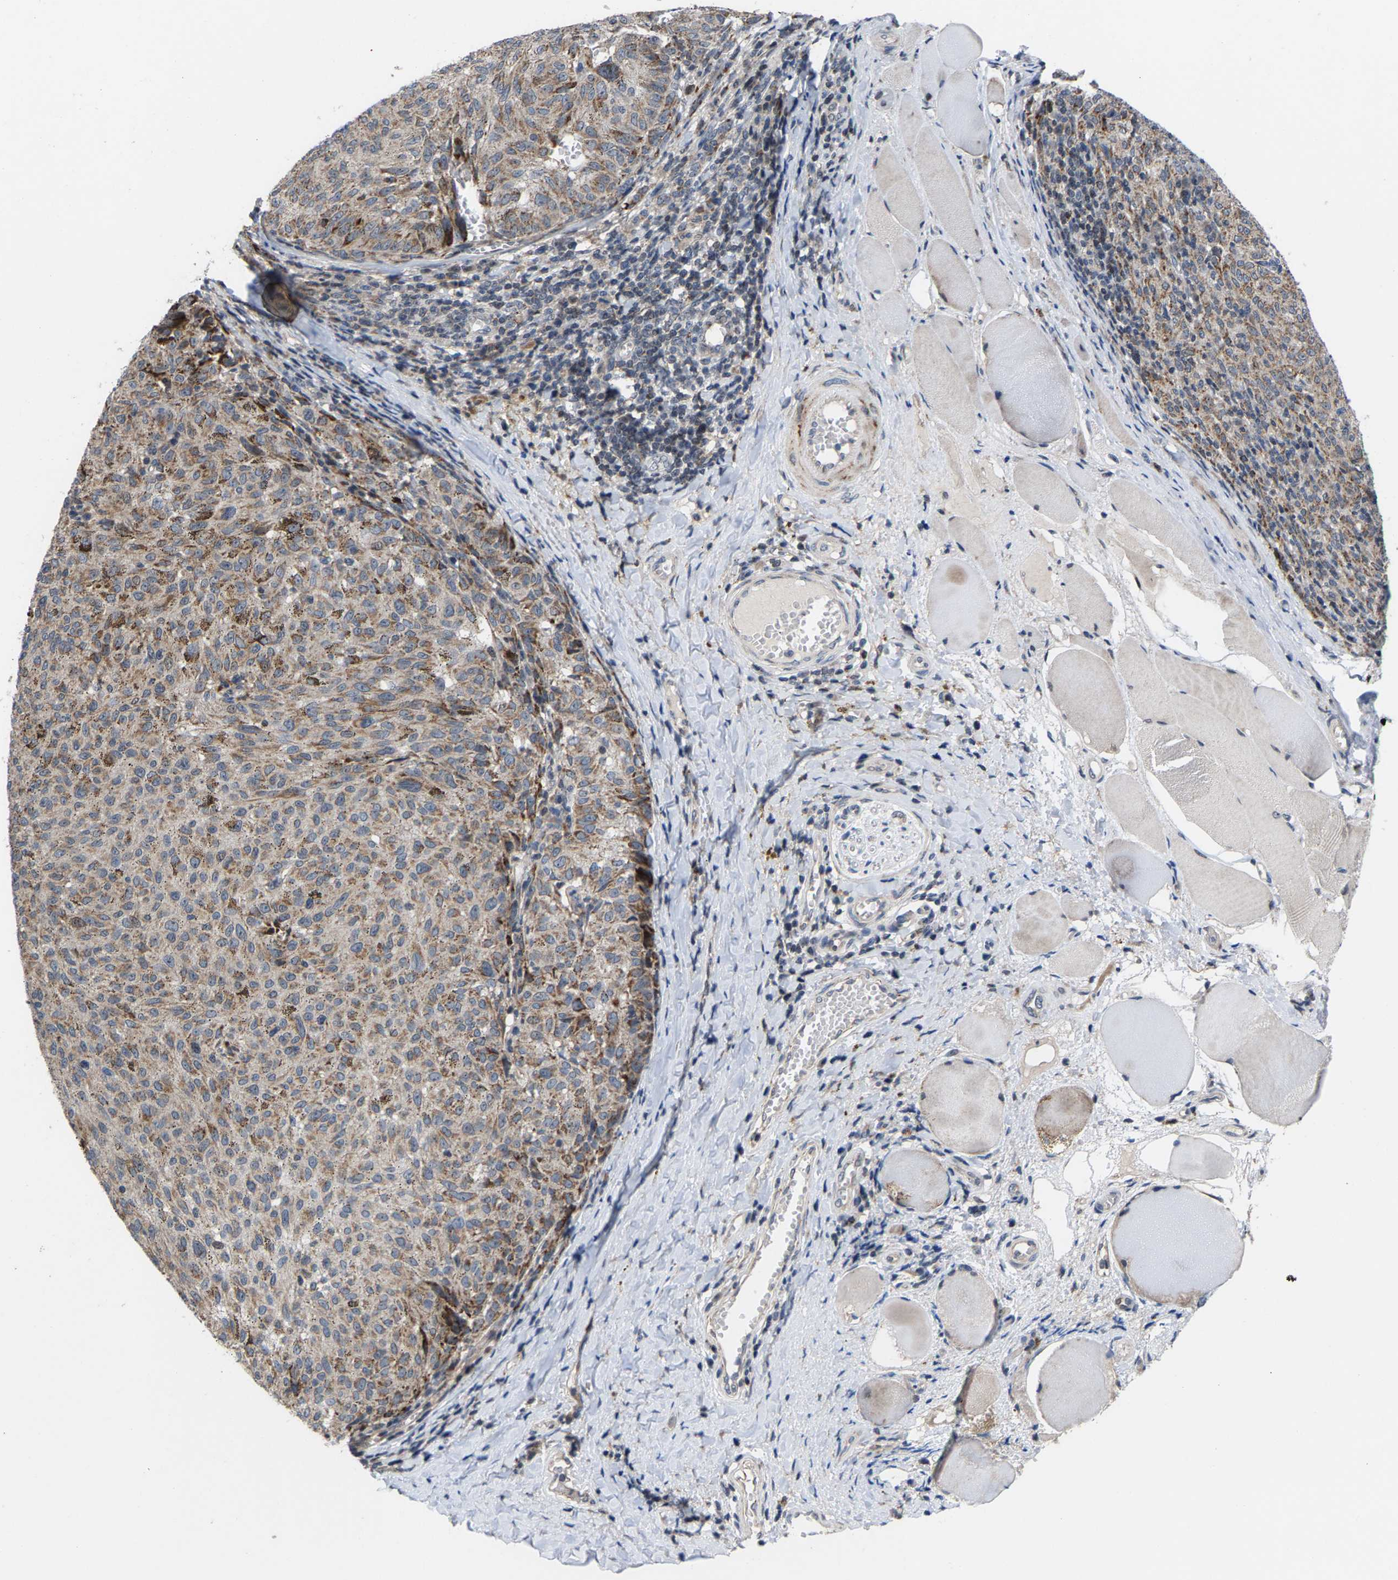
{"staining": {"intensity": "moderate", "quantity": ">75%", "location": "cytoplasmic/membranous"}, "tissue": "melanoma", "cell_type": "Tumor cells", "image_type": "cancer", "snomed": [{"axis": "morphology", "description": "Malignant melanoma, NOS"}, {"axis": "topography", "description": "Skin"}], "caption": "Malignant melanoma stained with DAB immunohistochemistry demonstrates medium levels of moderate cytoplasmic/membranous expression in about >75% of tumor cells. (DAB (3,3'-diaminobenzidine) = brown stain, brightfield microscopy at high magnification).", "gene": "TDRKH", "patient": {"sex": "female", "age": 72}}